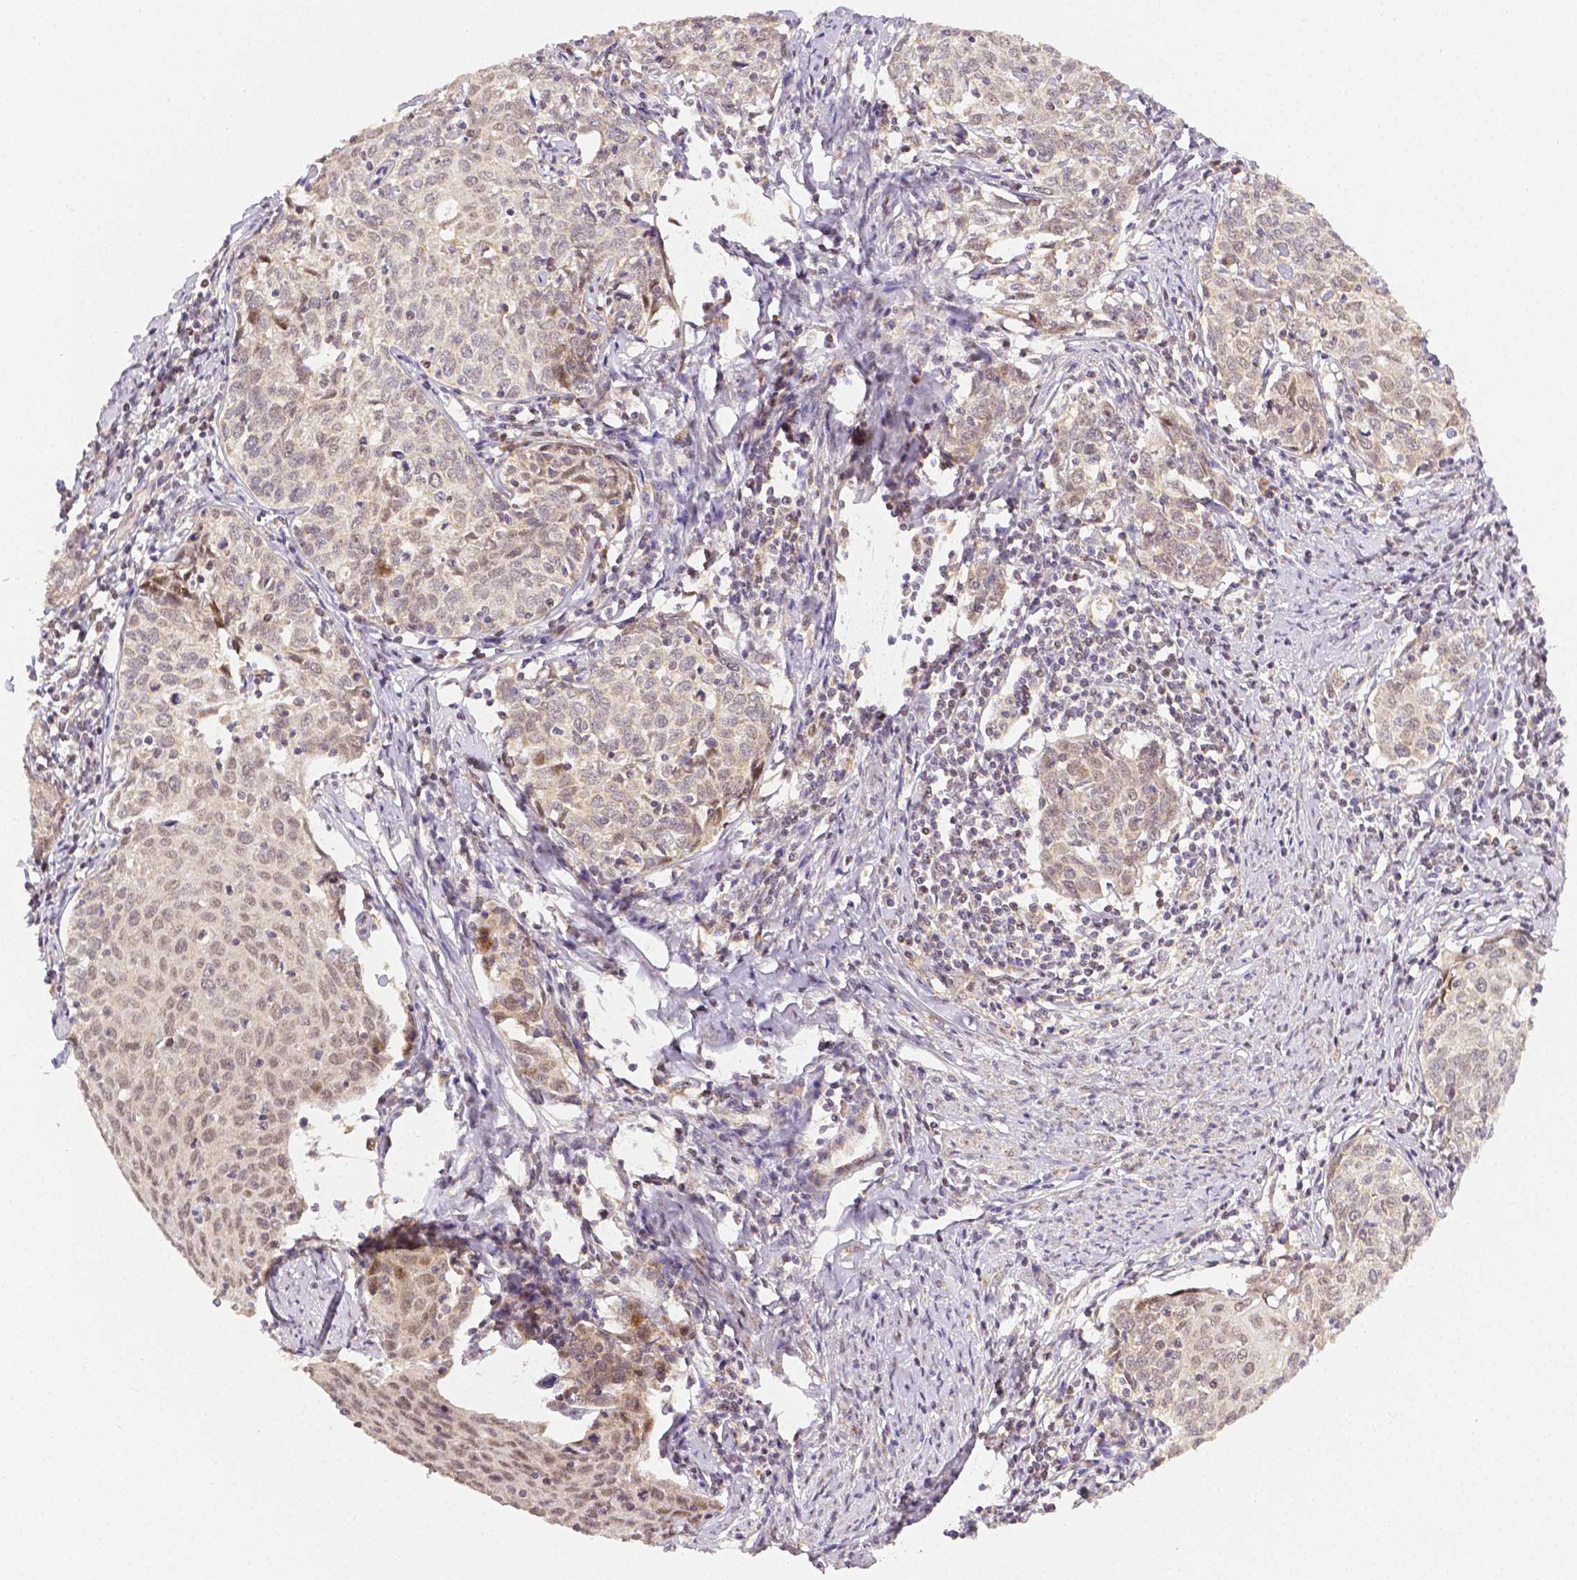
{"staining": {"intensity": "weak", "quantity": "<25%", "location": "nuclear"}, "tissue": "cervical cancer", "cell_type": "Tumor cells", "image_type": "cancer", "snomed": [{"axis": "morphology", "description": "Squamous cell carcinoma, NOS"}, {"axis": "topography", "description": "Cervix"}], "caption": "This is an IHC micrograph of squamous cell carcinoma (cervical). There is no staining in tumor cells.", "gene": "RHOT1", "patient": {"sex": "female", "age": 62}}